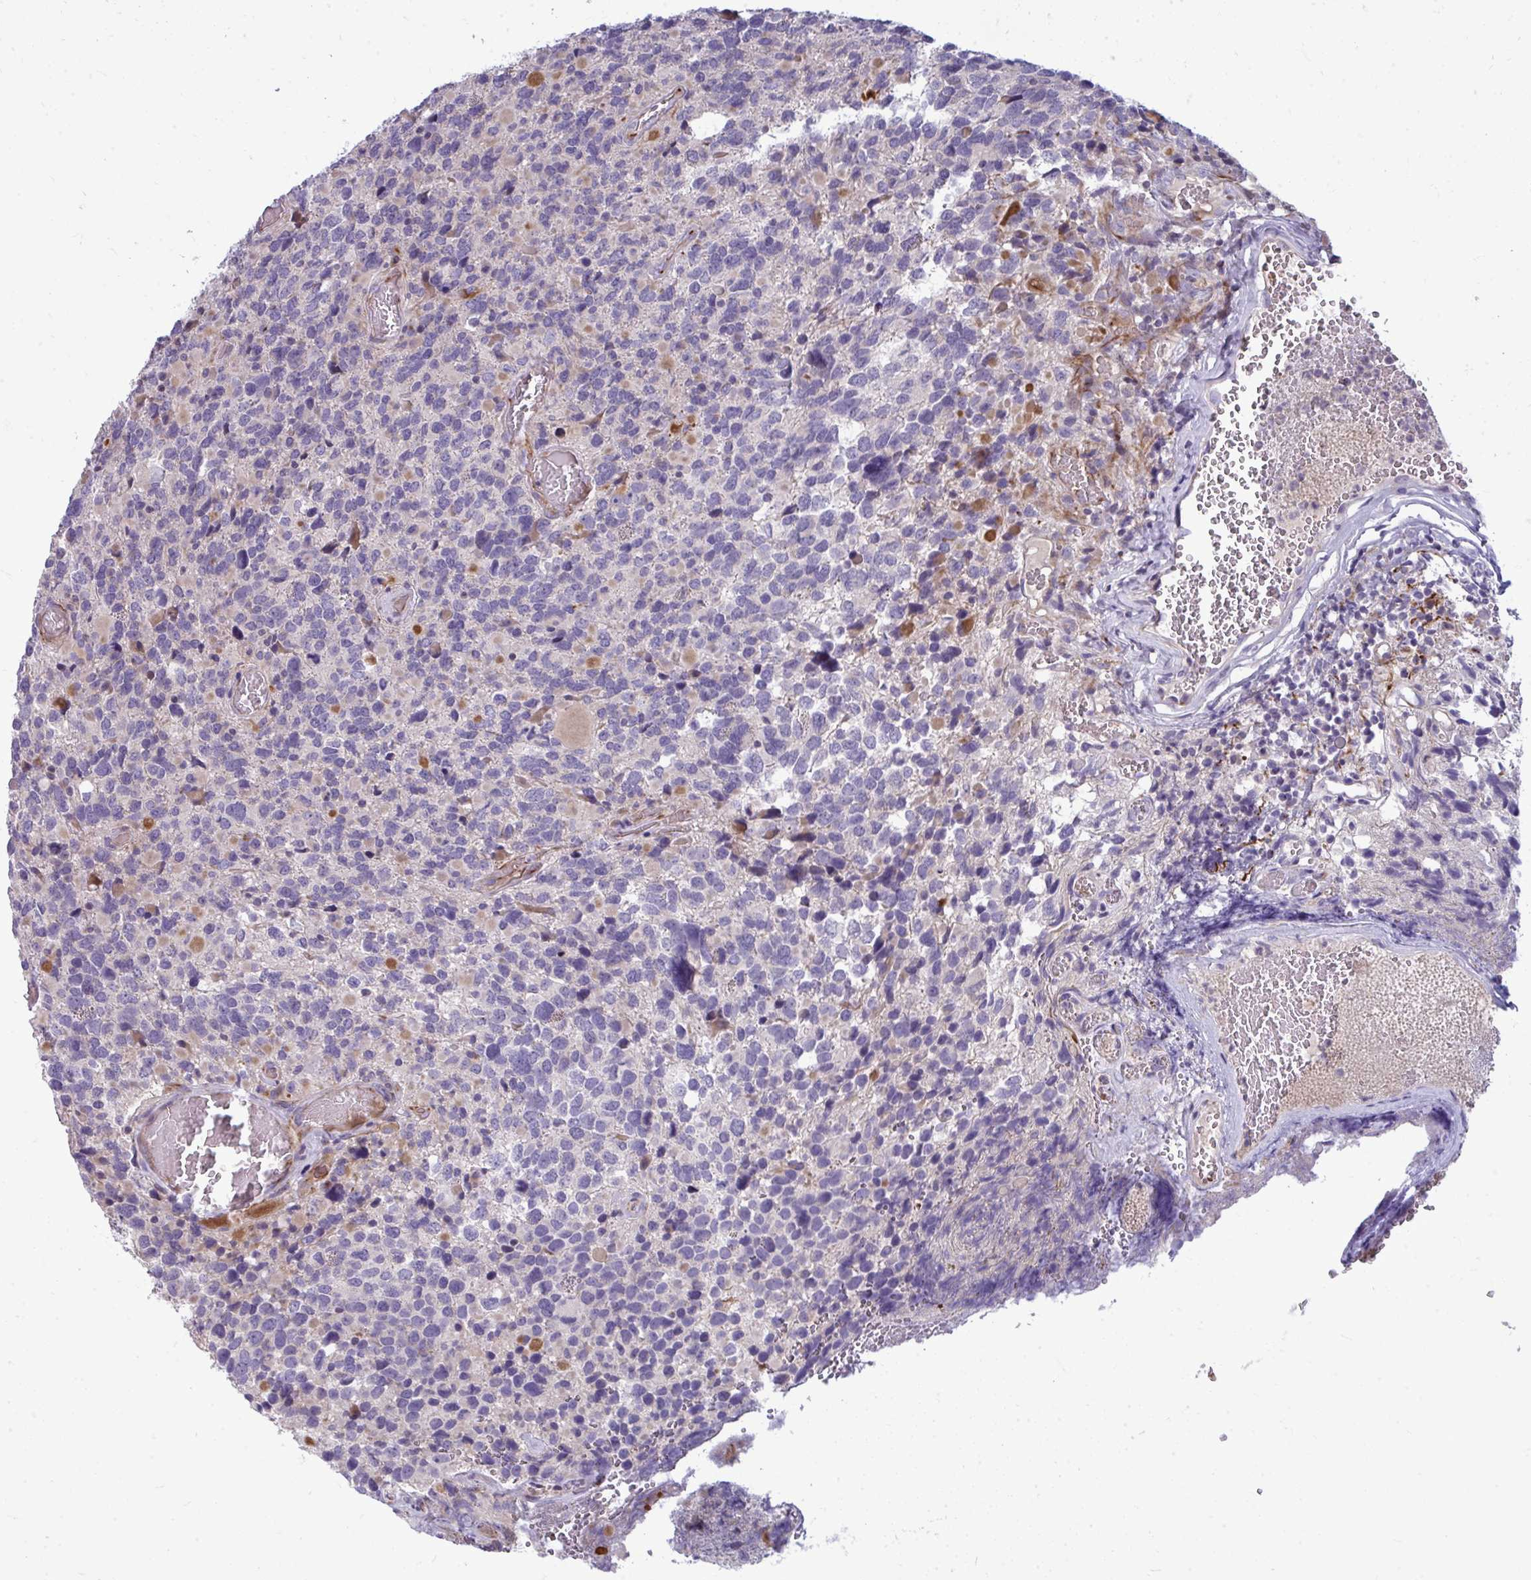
{"staining": {"intensity": "negative", "quantity": "none", "location": "none"}, "tissue": "glioma", "cell_type": "Tumor cells", "image_type": "cancer", "snomed": [{"axis": "morphology", "description": "Glioma, malignant, High grade"}, {"axis": "topography", "description": "Brain"}], "caption": "Malignant glioma (high-grade) was stained to show a protein in brown. There is no significant positivity in tumor cells.", "gene": "SLC14A1", "patient": {"sex": "female", "age": 40}}